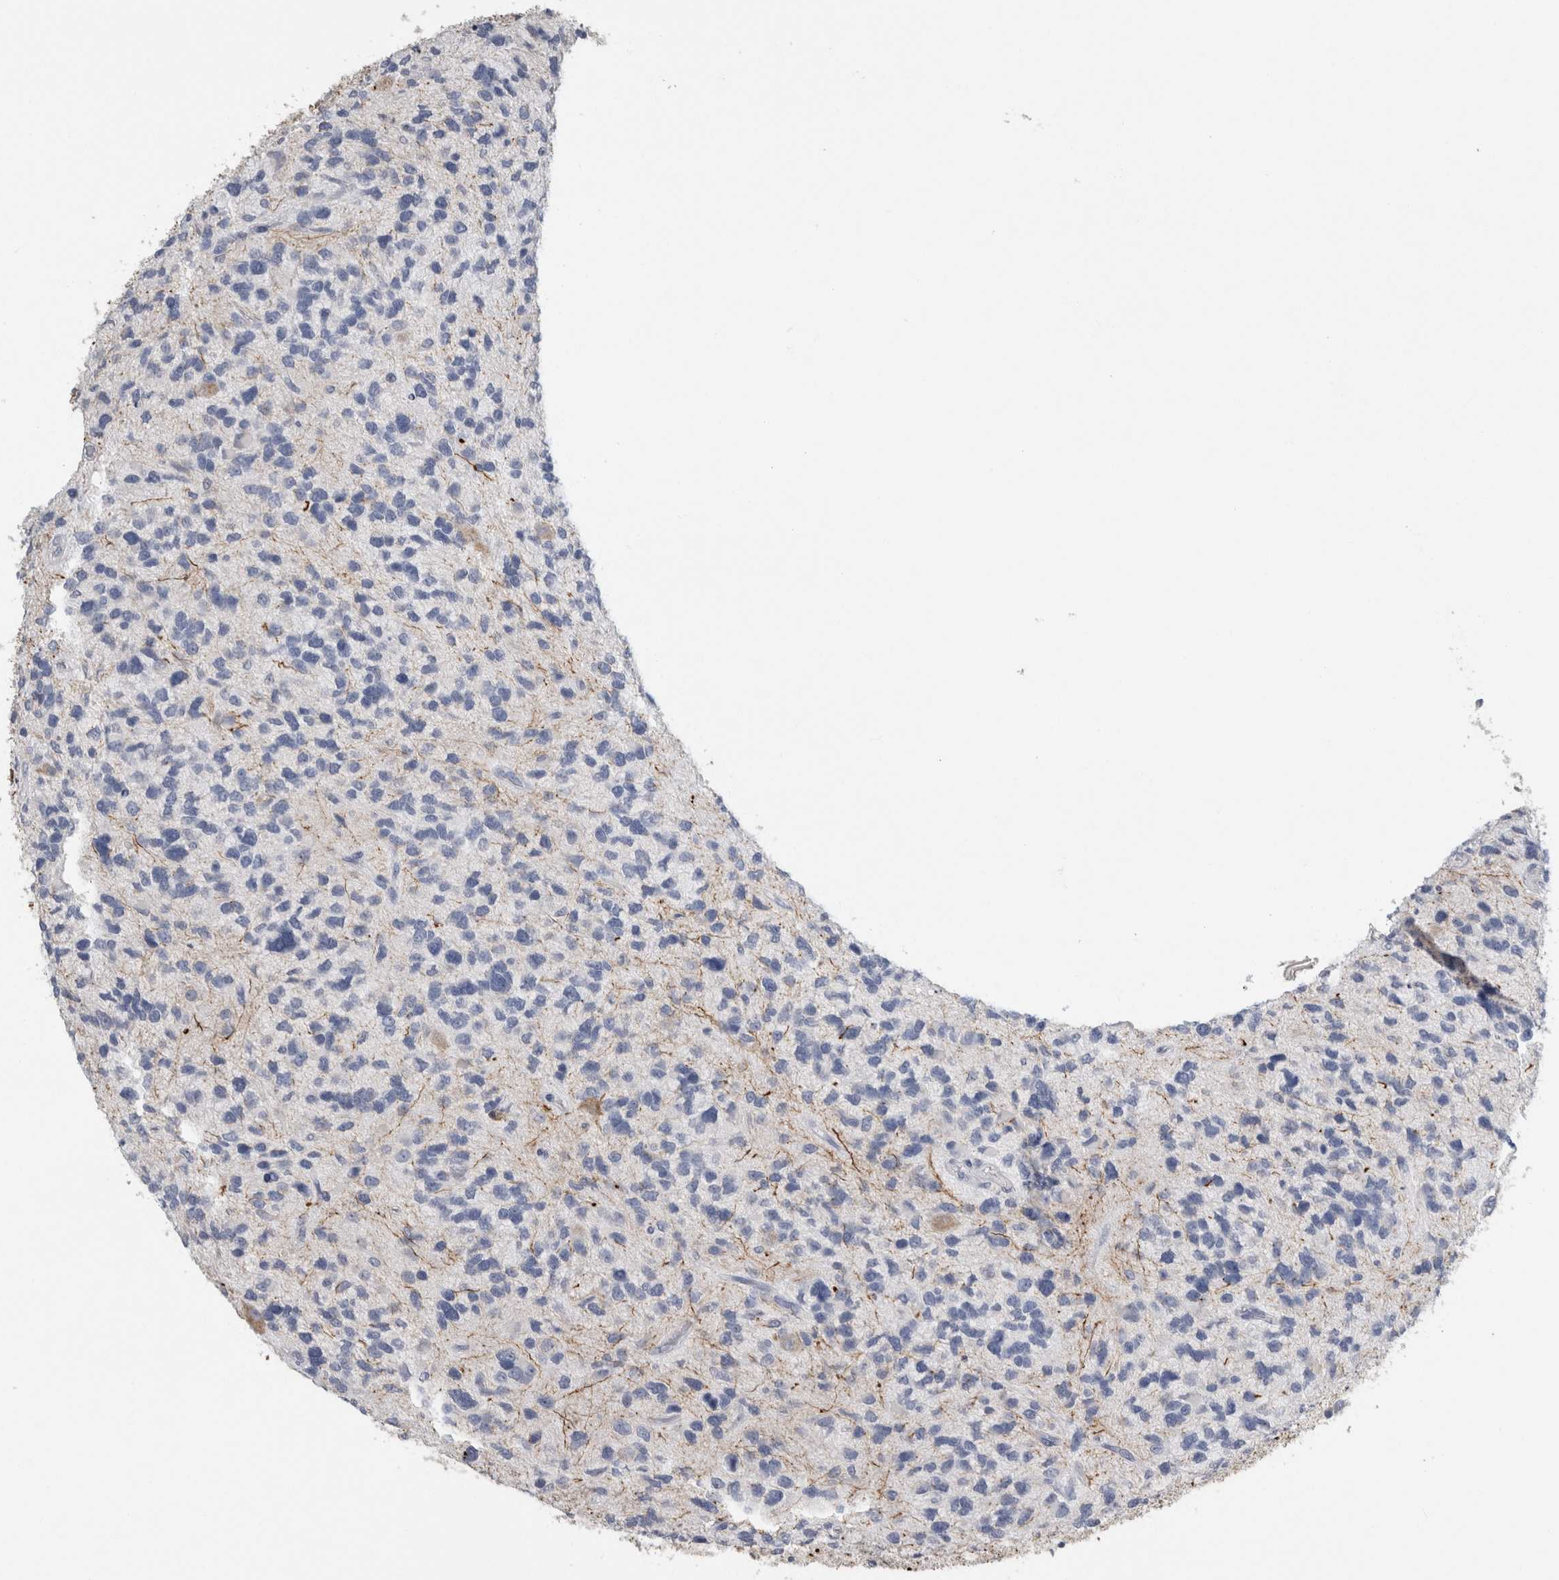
{"staining": {"intensity": "negative", "quantity": "none", "location": "none"}, "tissue": "glioma", "cell_type": "Tumor cells", "image_type": "cancer", "snomed": [{"axis": "morphology", "description": "Glioma, malignant, High grade"}, {"axis": "topography", "description": "Brain"}], "caption": "Tumor cells are negative for brown protein staining in glioma.", "gene": "NEFM", "patient": {"sex": "female", "age": 58}}